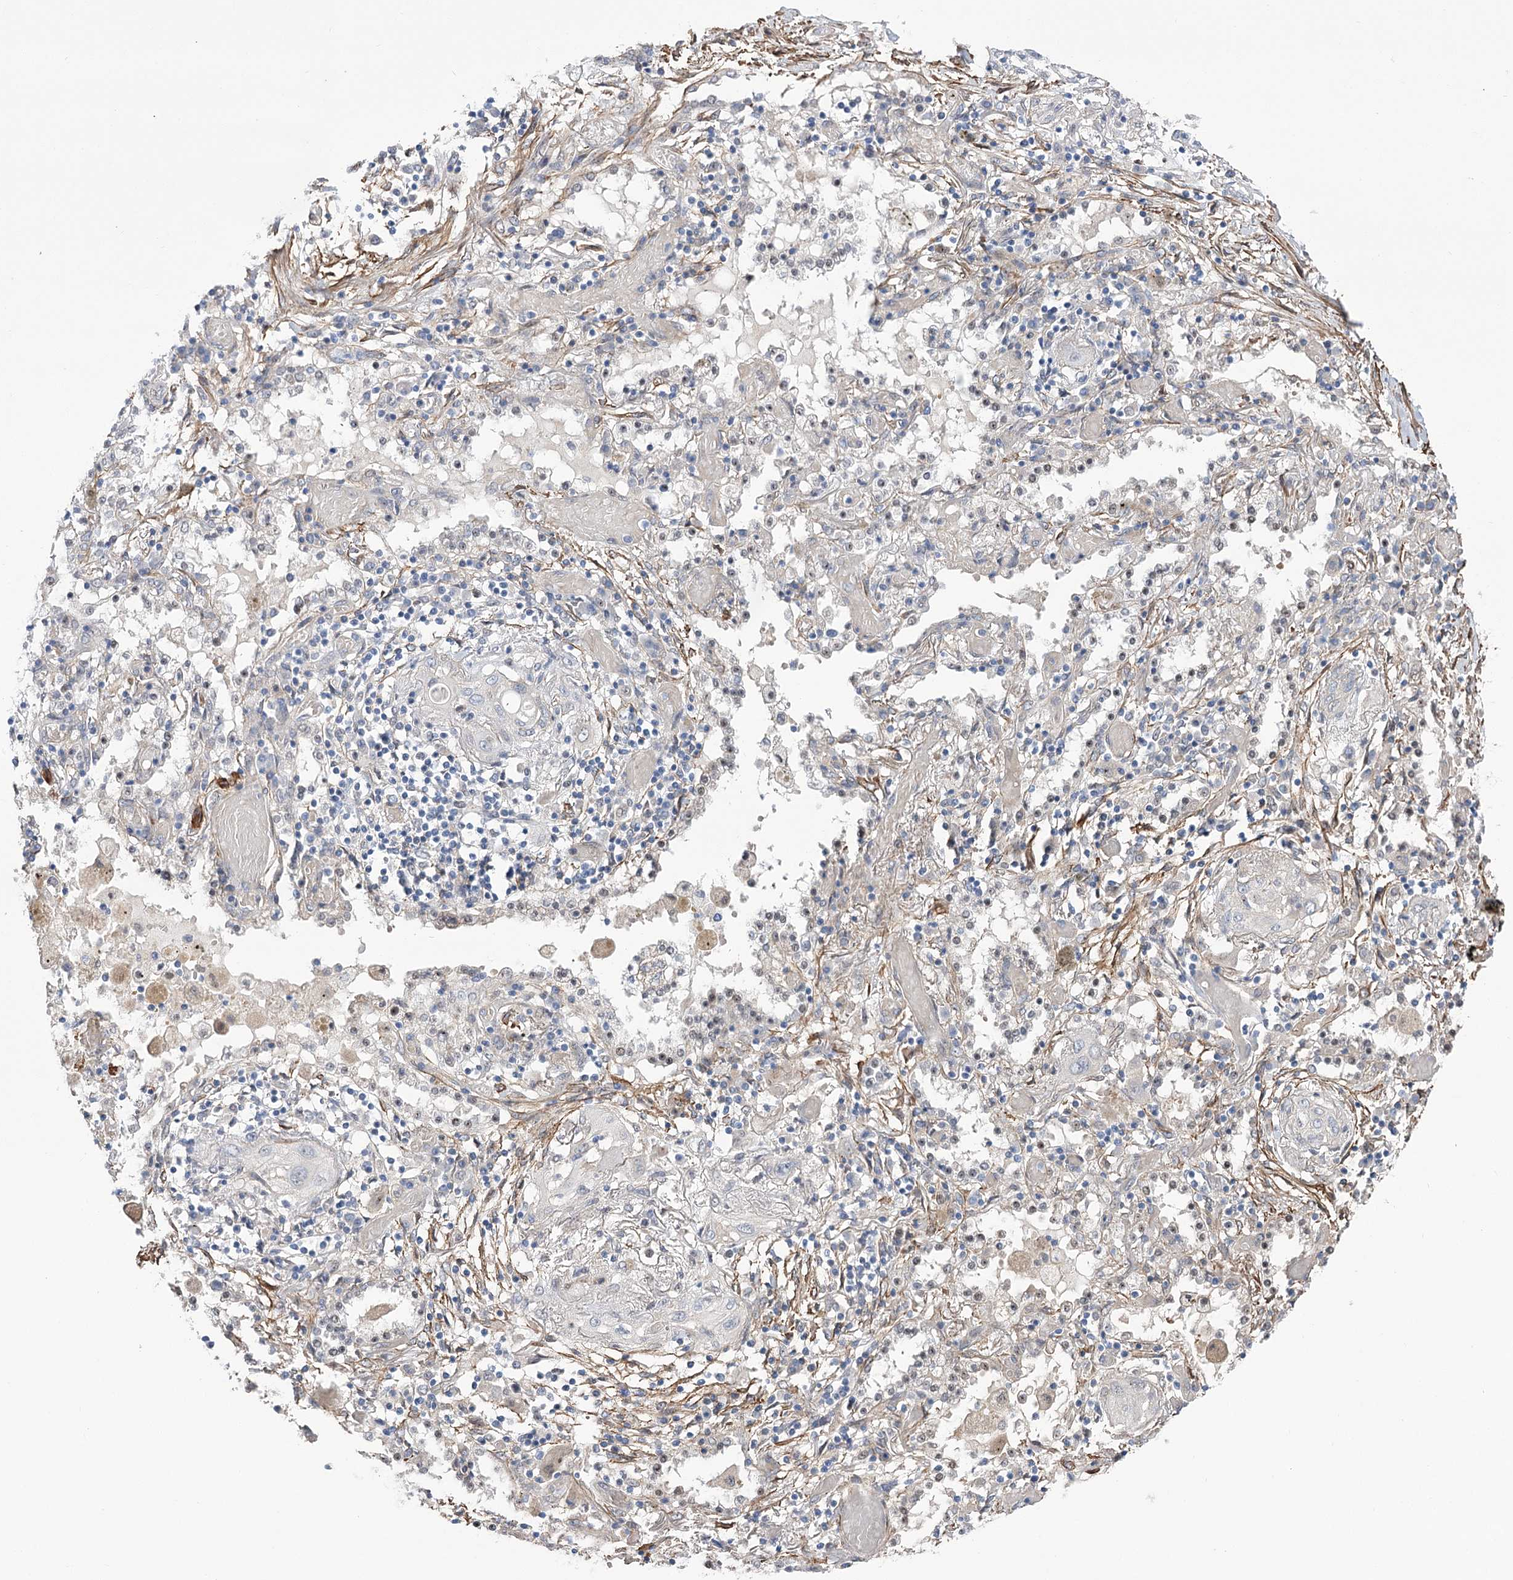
{"staining": {"intensity": "negative", "quantity": "none", "location": "none"}, "tissue": "lung cancer", "cell_type": "Tumor cells", "image_type": "cancer", "snomed": [{"axis": "morphology", "description": "Squamous cell carcinoma, NOS"}, {"axis": "topography", "description": "Lung"}], "caption": "Immunohistochemical staining of human squamous cell carcinoma (lung) displays no significant expression in tumor cells.", "gene": "WASHC3", "patient": {"sex": "female", "age": 47}}